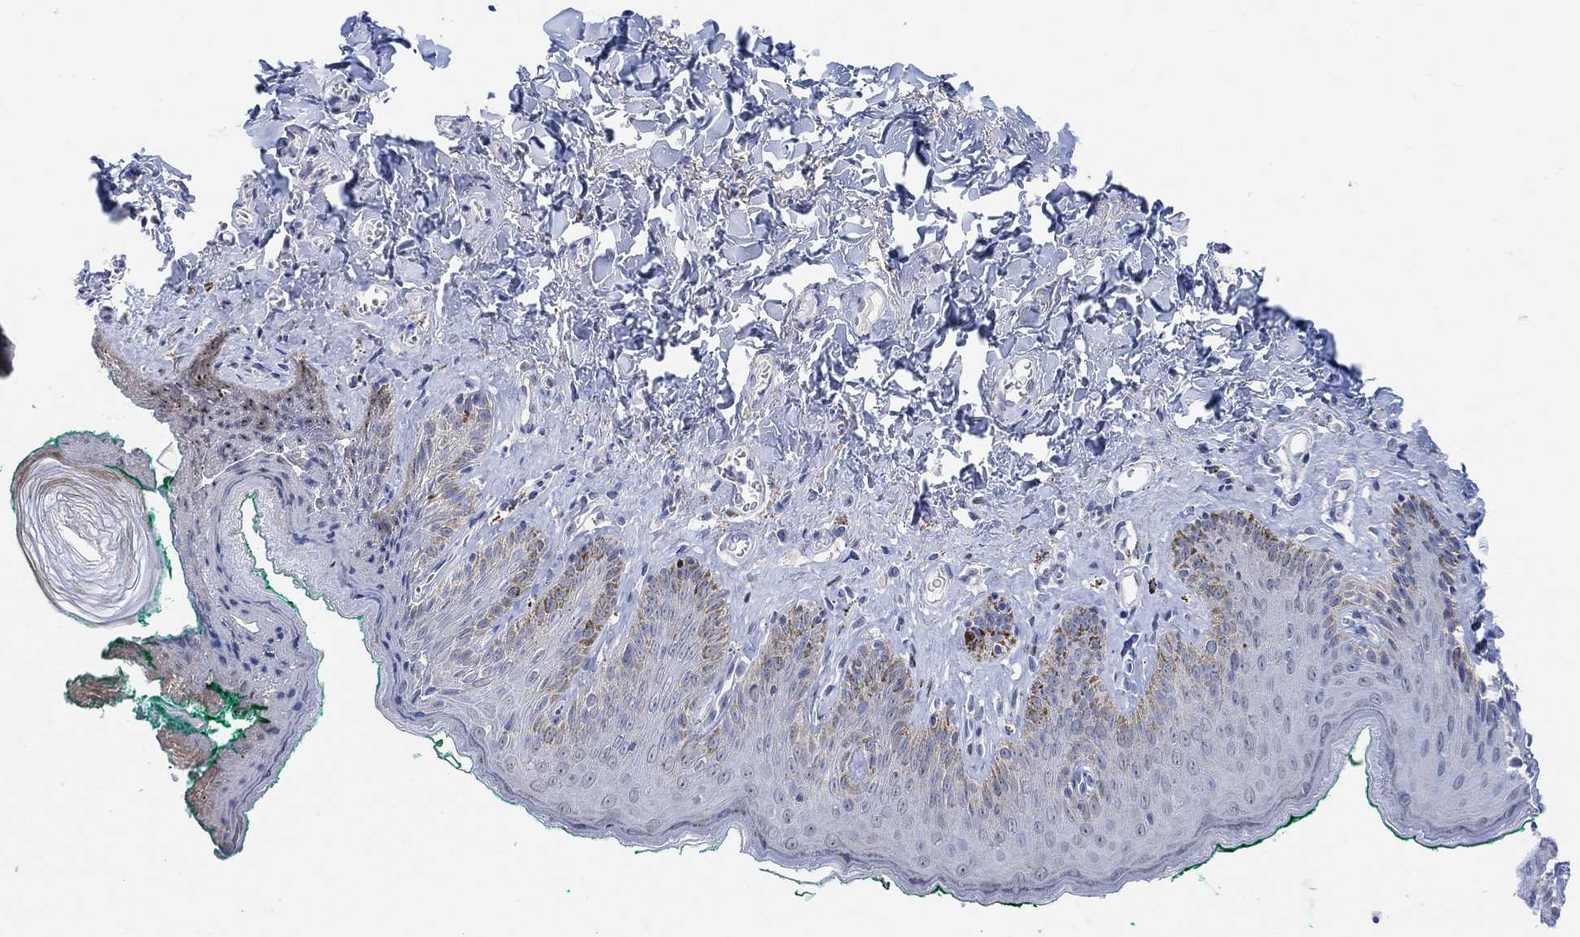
{"staining": {"intensity": "negative", "quantity": "none", "location": "none"}, "tissue": "skin", "cell_type": "Epidermal cells", "image_type": "normal", "snomed": [{"axis": "morphology", "description": "Normal tissue, NOS"}, {"axis": "topography", "description": "Vulva"}], "caption": "An image of human skin is negative for staining in epidermal cells. Nuclei are stained in blue.", "gene": "RIMS1", "patient": {"sex": "female", "age": 66}}